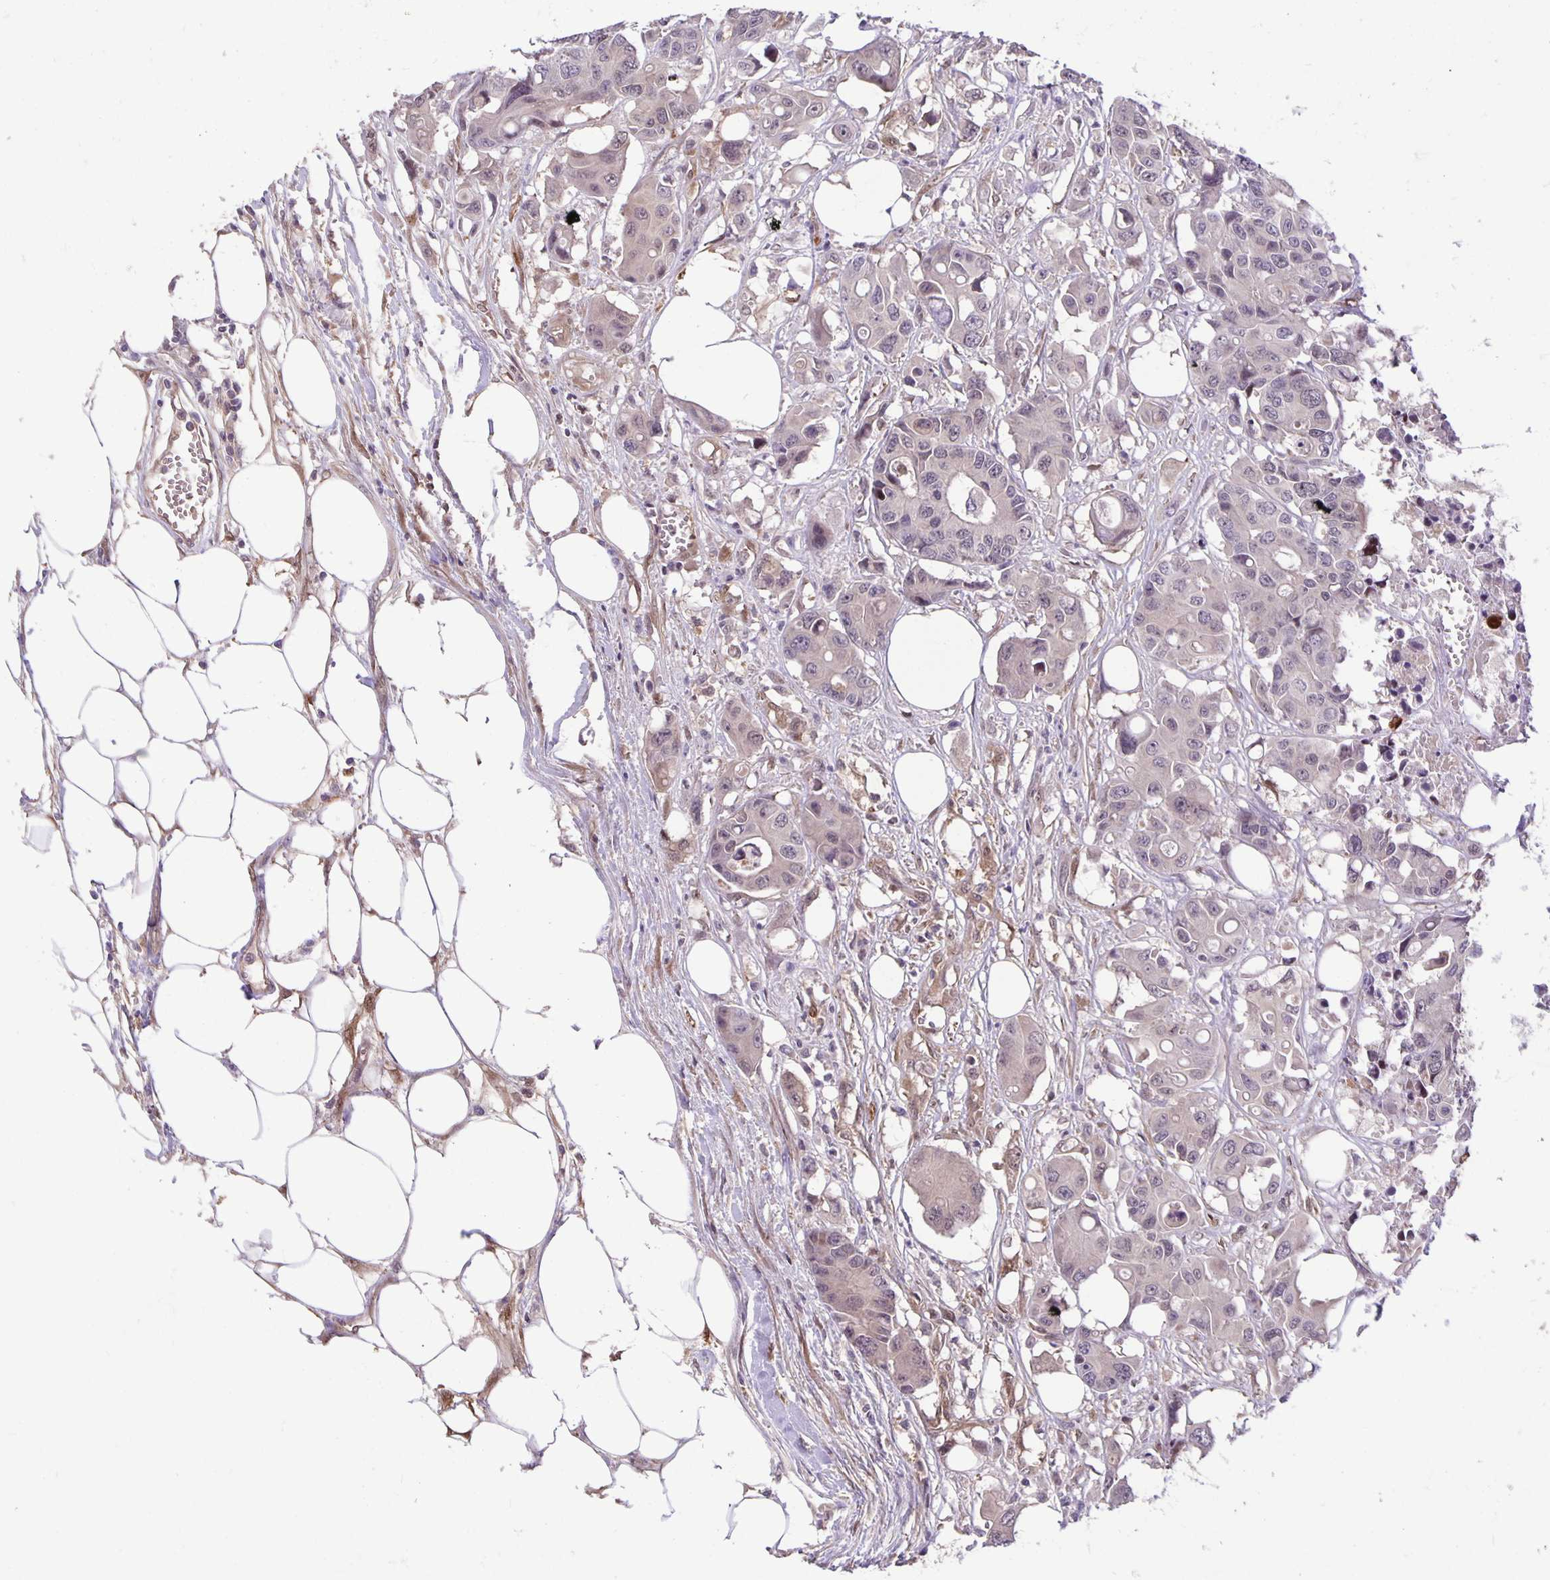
{"staining": {"intensity": "negative", "quantity": "none", "location": "none"}, "tissue": "colorectal cancer", "cell_type": "Tumor cells", "image_type": "cancer", "snomed": [{"axis": "morphology", "description": "Adenocarcinoma, NOS"}, {"axis": "topography", "description": "Colon"}], "caption": "Immunohistochemistry micrograph of human adenocarcinoma (colorectal) stained for a protein (brown), which demonstrates no staining in tumor cells. (Immunohistochemistry (ihc), brightfield microscopy, high magnification).", "gene": "TAX1BP3", "patient": {"sex": "male", "age": 77}}